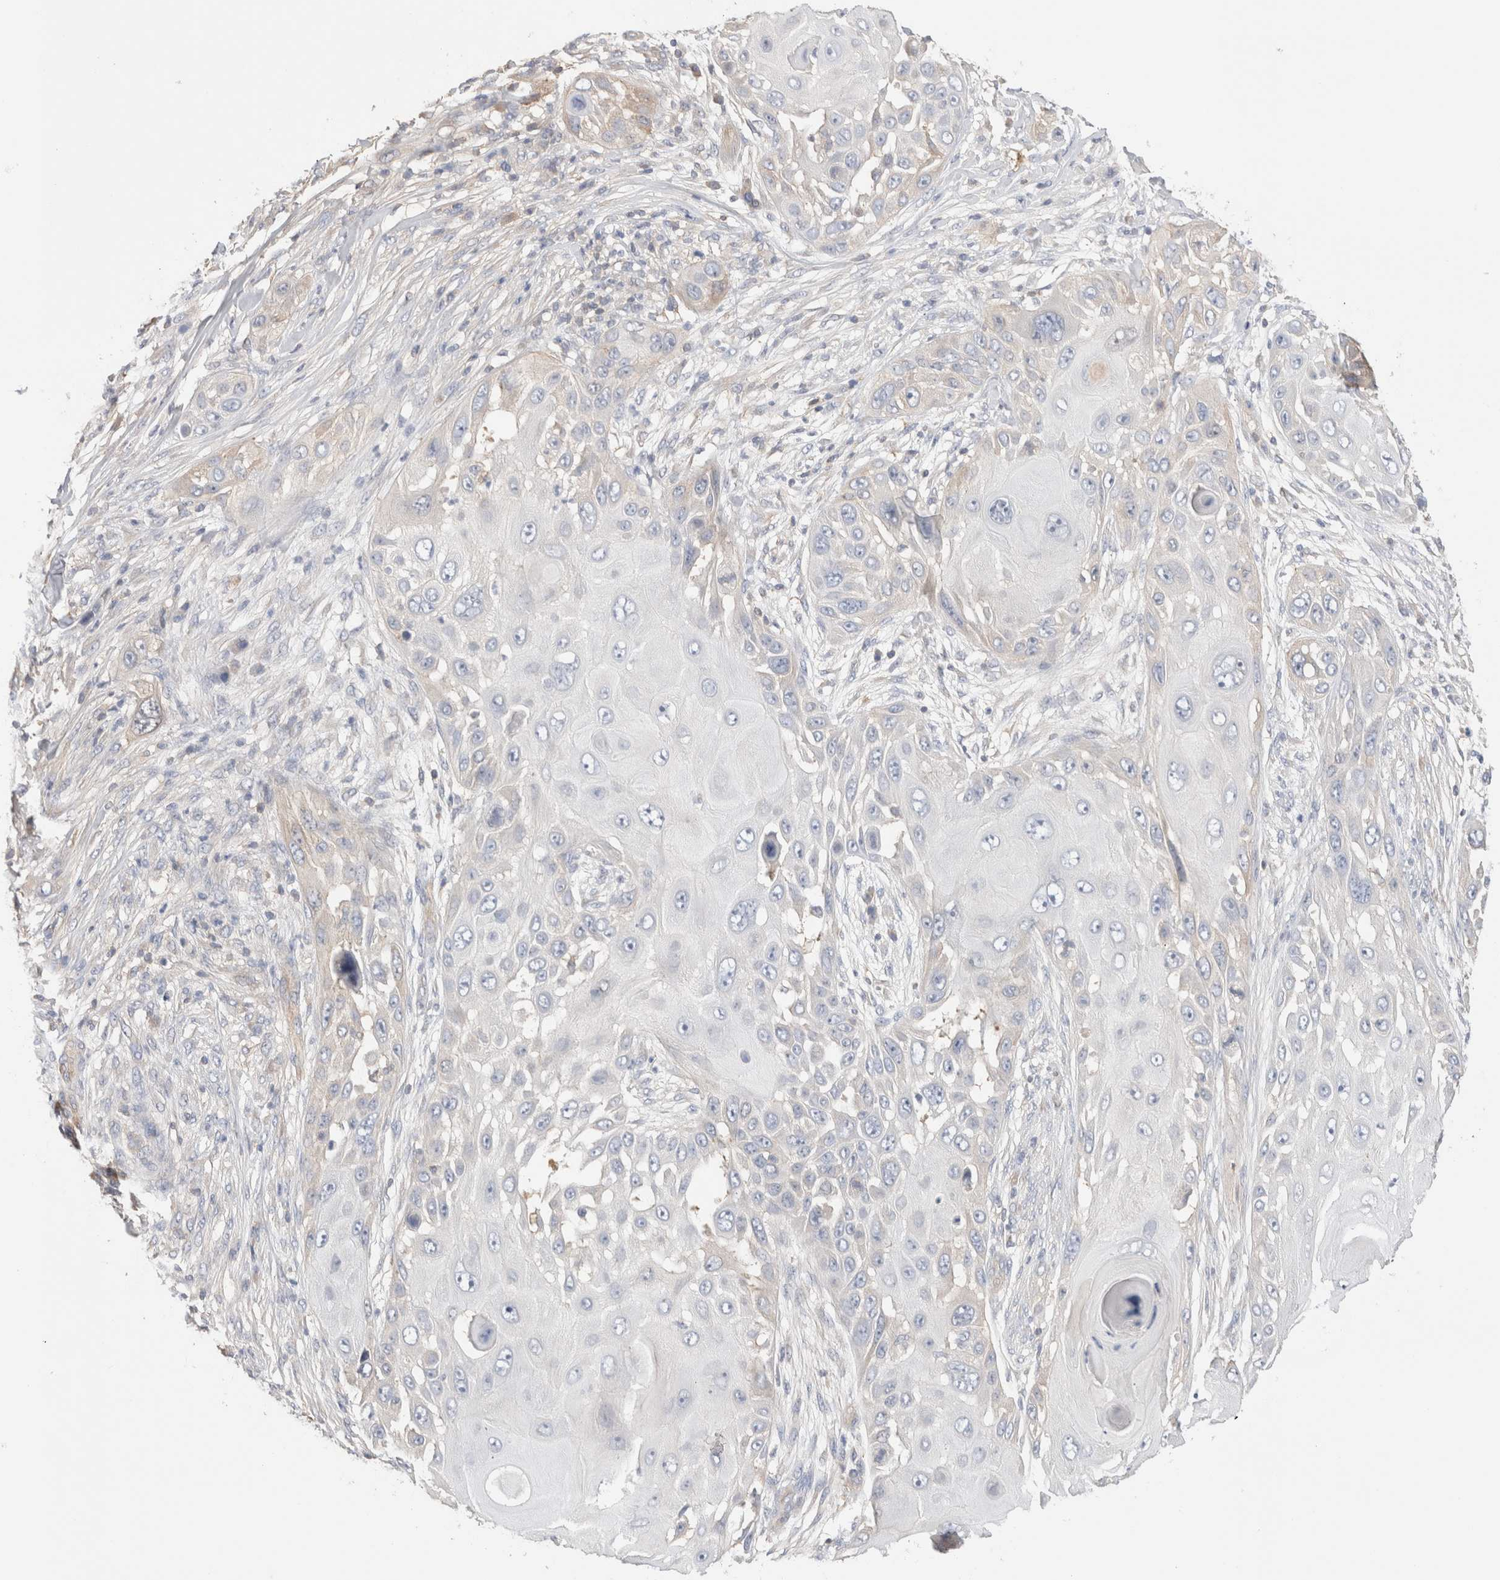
{"staining": {"intensity": "negative", "quantity": "none", "location": "none"}, "tissue": "skin cancer", "cell_type": "Tumor cells", "image_type": "cancer", "snomed": [{"axis": "morphology", "description": "Squamous cell carcinoma, NOS"}, {"axis": "topography", "description": "Skin"}], "caption": "Tumor cells show no significant staining in skin cancer. (DAB IHC, high magnification).", "gene": "CAPN2", "patient": {"sex": "female", "age": 44}}